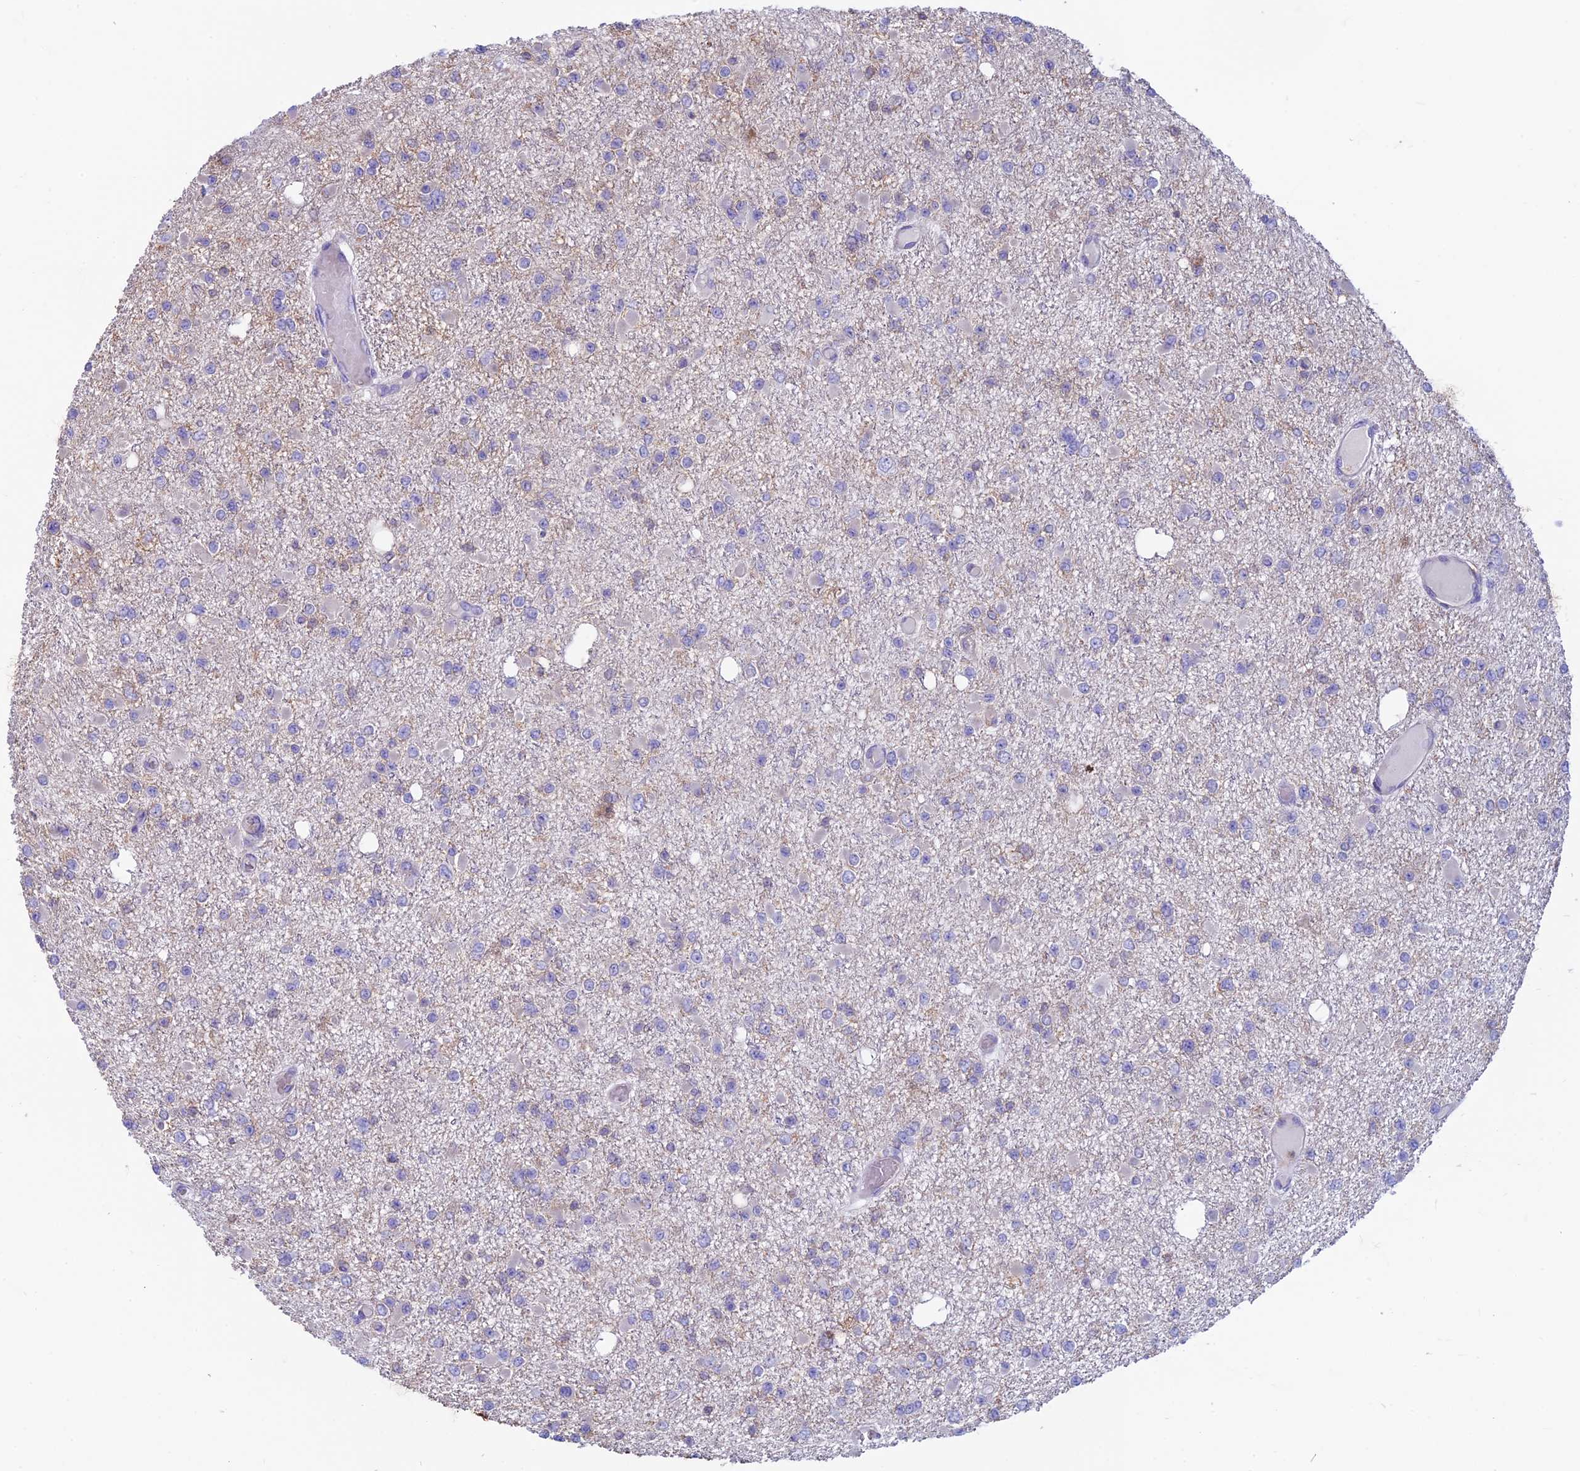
{"staining": {"intensity": "negative", "quantity": "none", "location": "none"}, "tissue": "glioma", "cell_type": "Tumor cells", "image_type": "cancer", "snomed": [{"axis": "morphology", "description": "Glioma, malignant, Low grade"}, {"axis": "topography", "description": "Brain"}], "caption": "High power microscopy histopathology image of an immunohistochemistry (IHC) image of glioma, revealing no significant staining in tumor cells.", "gene": "CDAN1", "patient": {"sex": "female", "age": 22}}